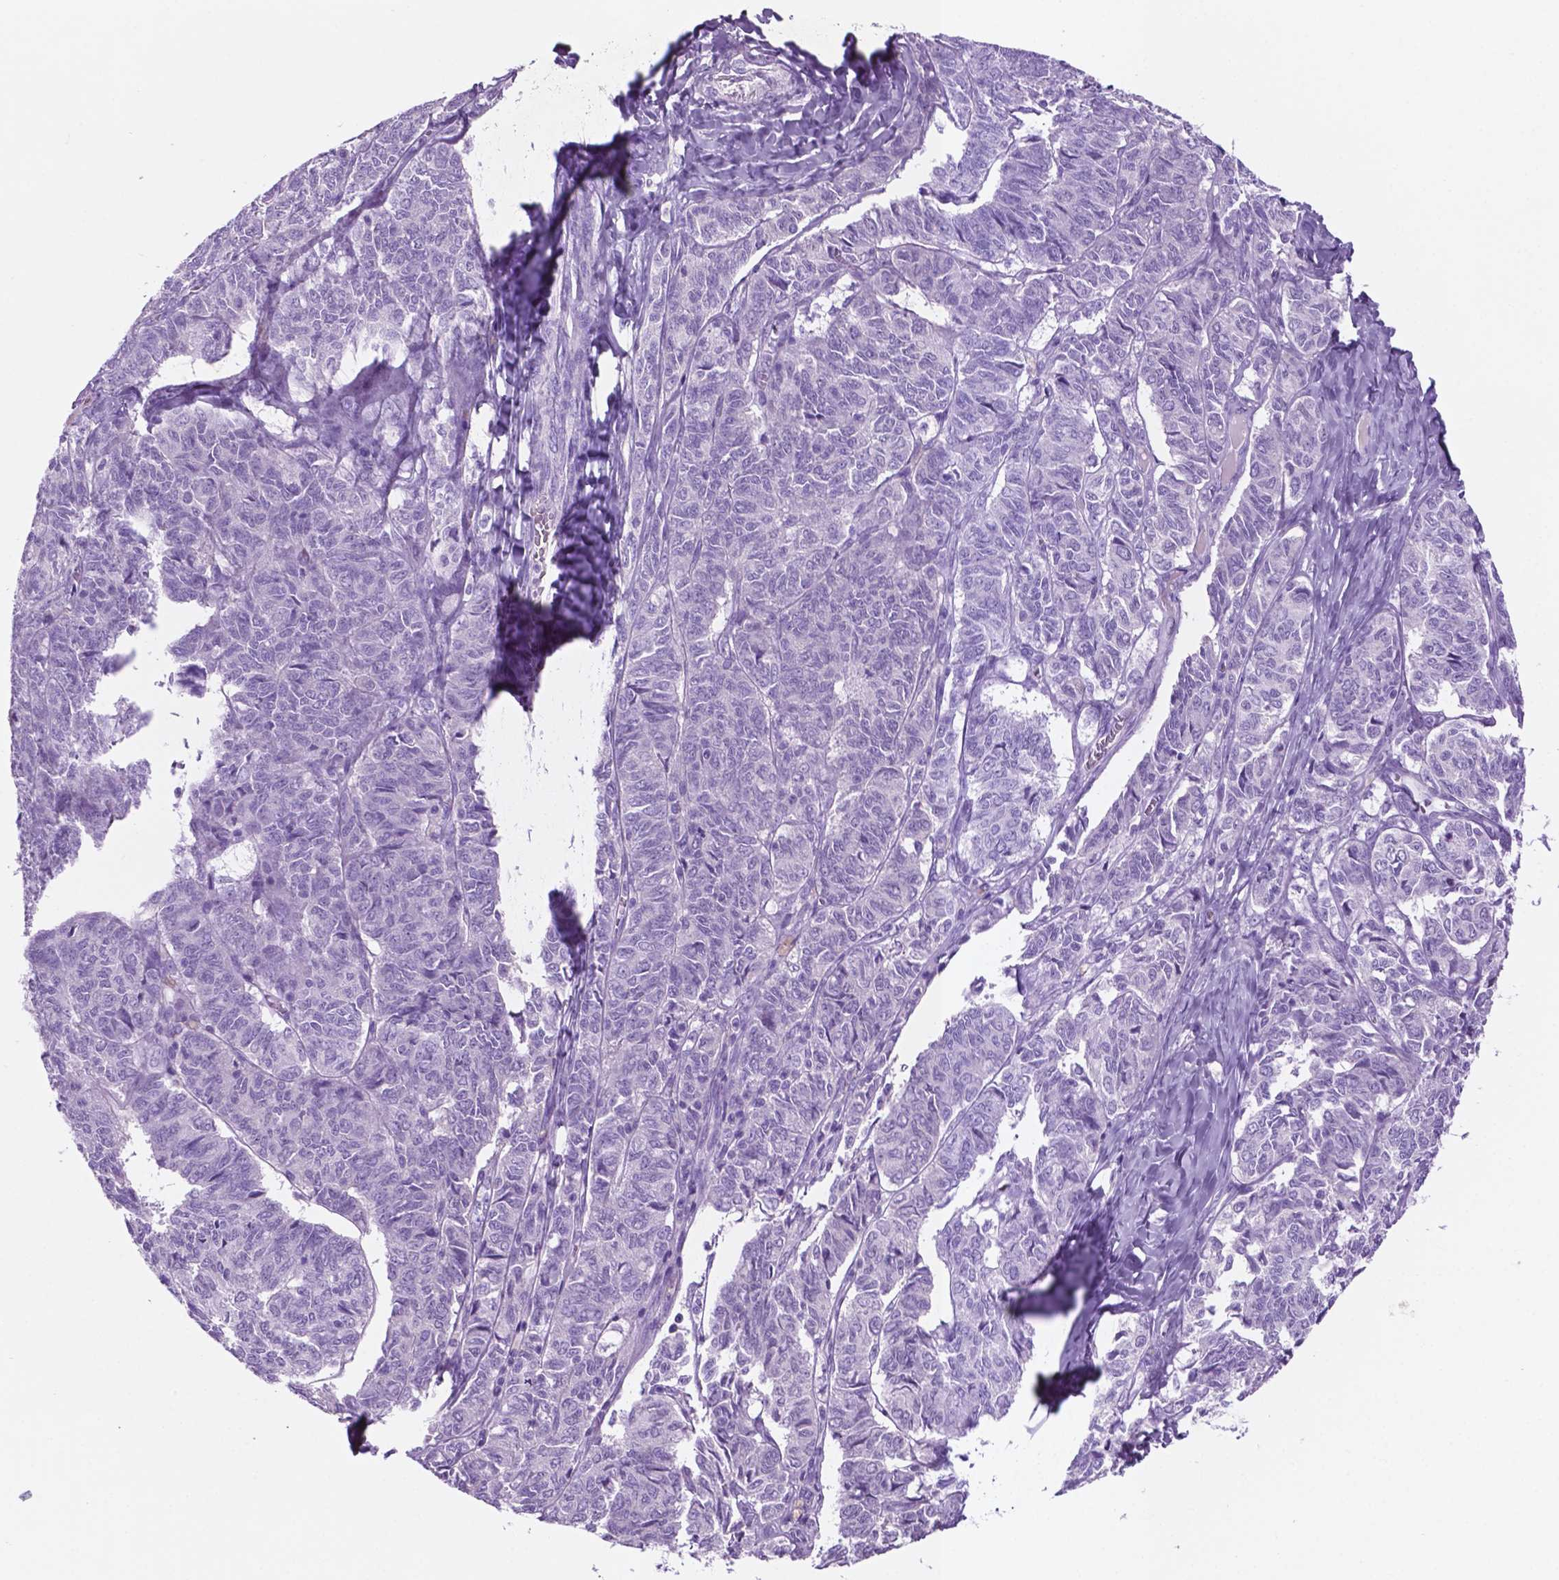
{"staining": {"intensity": "negative", "quantity": "none", "location": "none"}, "tissue": "ovarian cancer", "cell_type": "Tumor cells", "image_type": "cancer", "snomed": [{"axis": "morphology", "description": "Carcinoma, endometroid"}, {"axis": "topography", "description": "Ovary"}], "caption": "This micrograph is of ovarian cancer stained with immunohistochemistry to label a protein in brown with the nuclei are counter-stained blue. There is no positivity in tumor cells.", "gene": "POU4F1", "patient": {"sex": "female", "age": 80}}